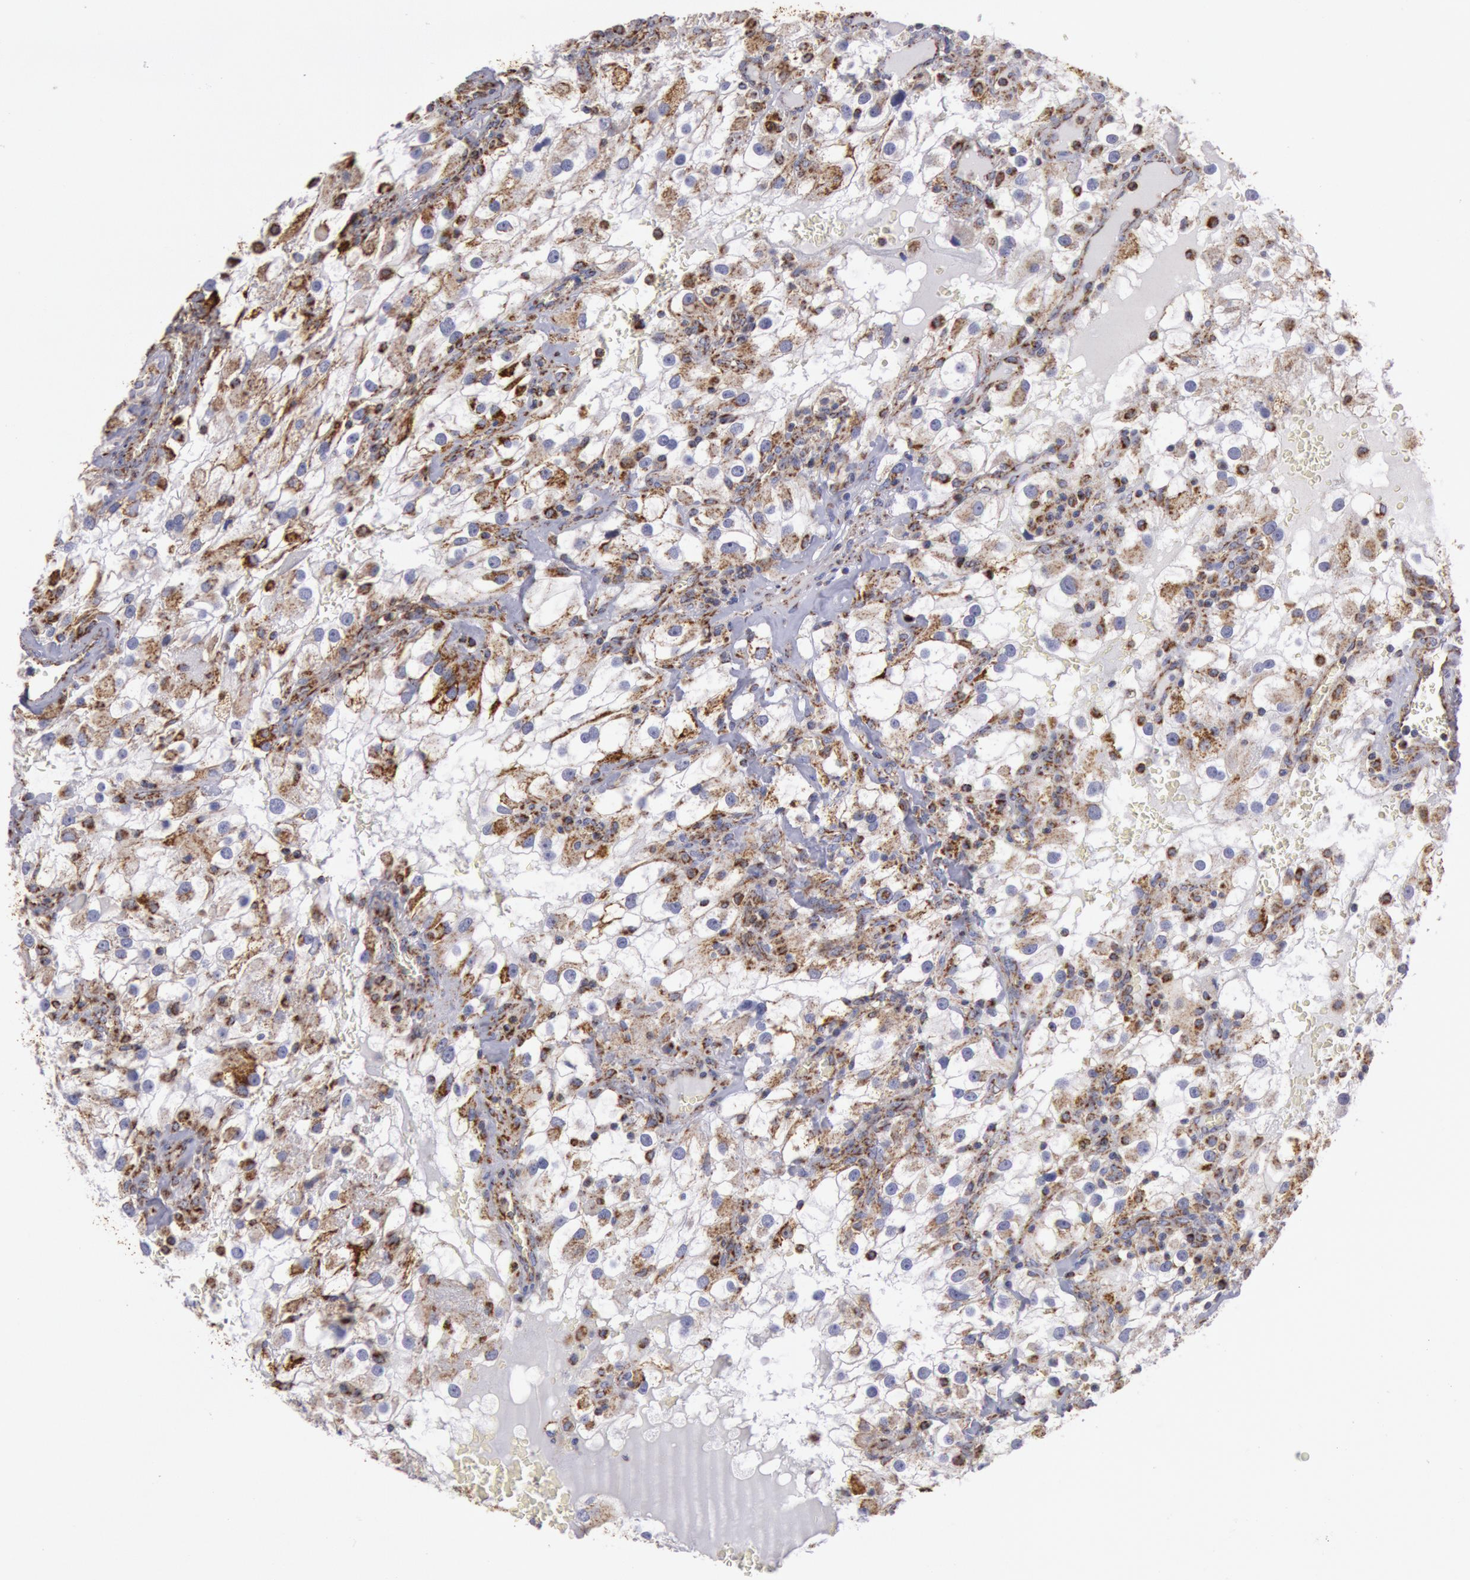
{"staining": {"intensity": "moderate", "quantity": ">75%", "location": "cytoplasmic/membranous"}, "tissue": "renal cancer", "cell_type": "Tumor cells", "image_type": "cancer", "snomed": [{"axis": "morphology", "description": "Adenocarcinoma, NOS"}, {"axis": "topography", "description": "Kidney"}], "caption": "A micrograph showing moderate cytoplasmic/membranous staining in about >75% of tumor cells in adenocarcinoma (renal), as visualized by brown immunohistochemical staining.", "gene": "CYC1", "patient": {"sex": "female", "age": 52}}